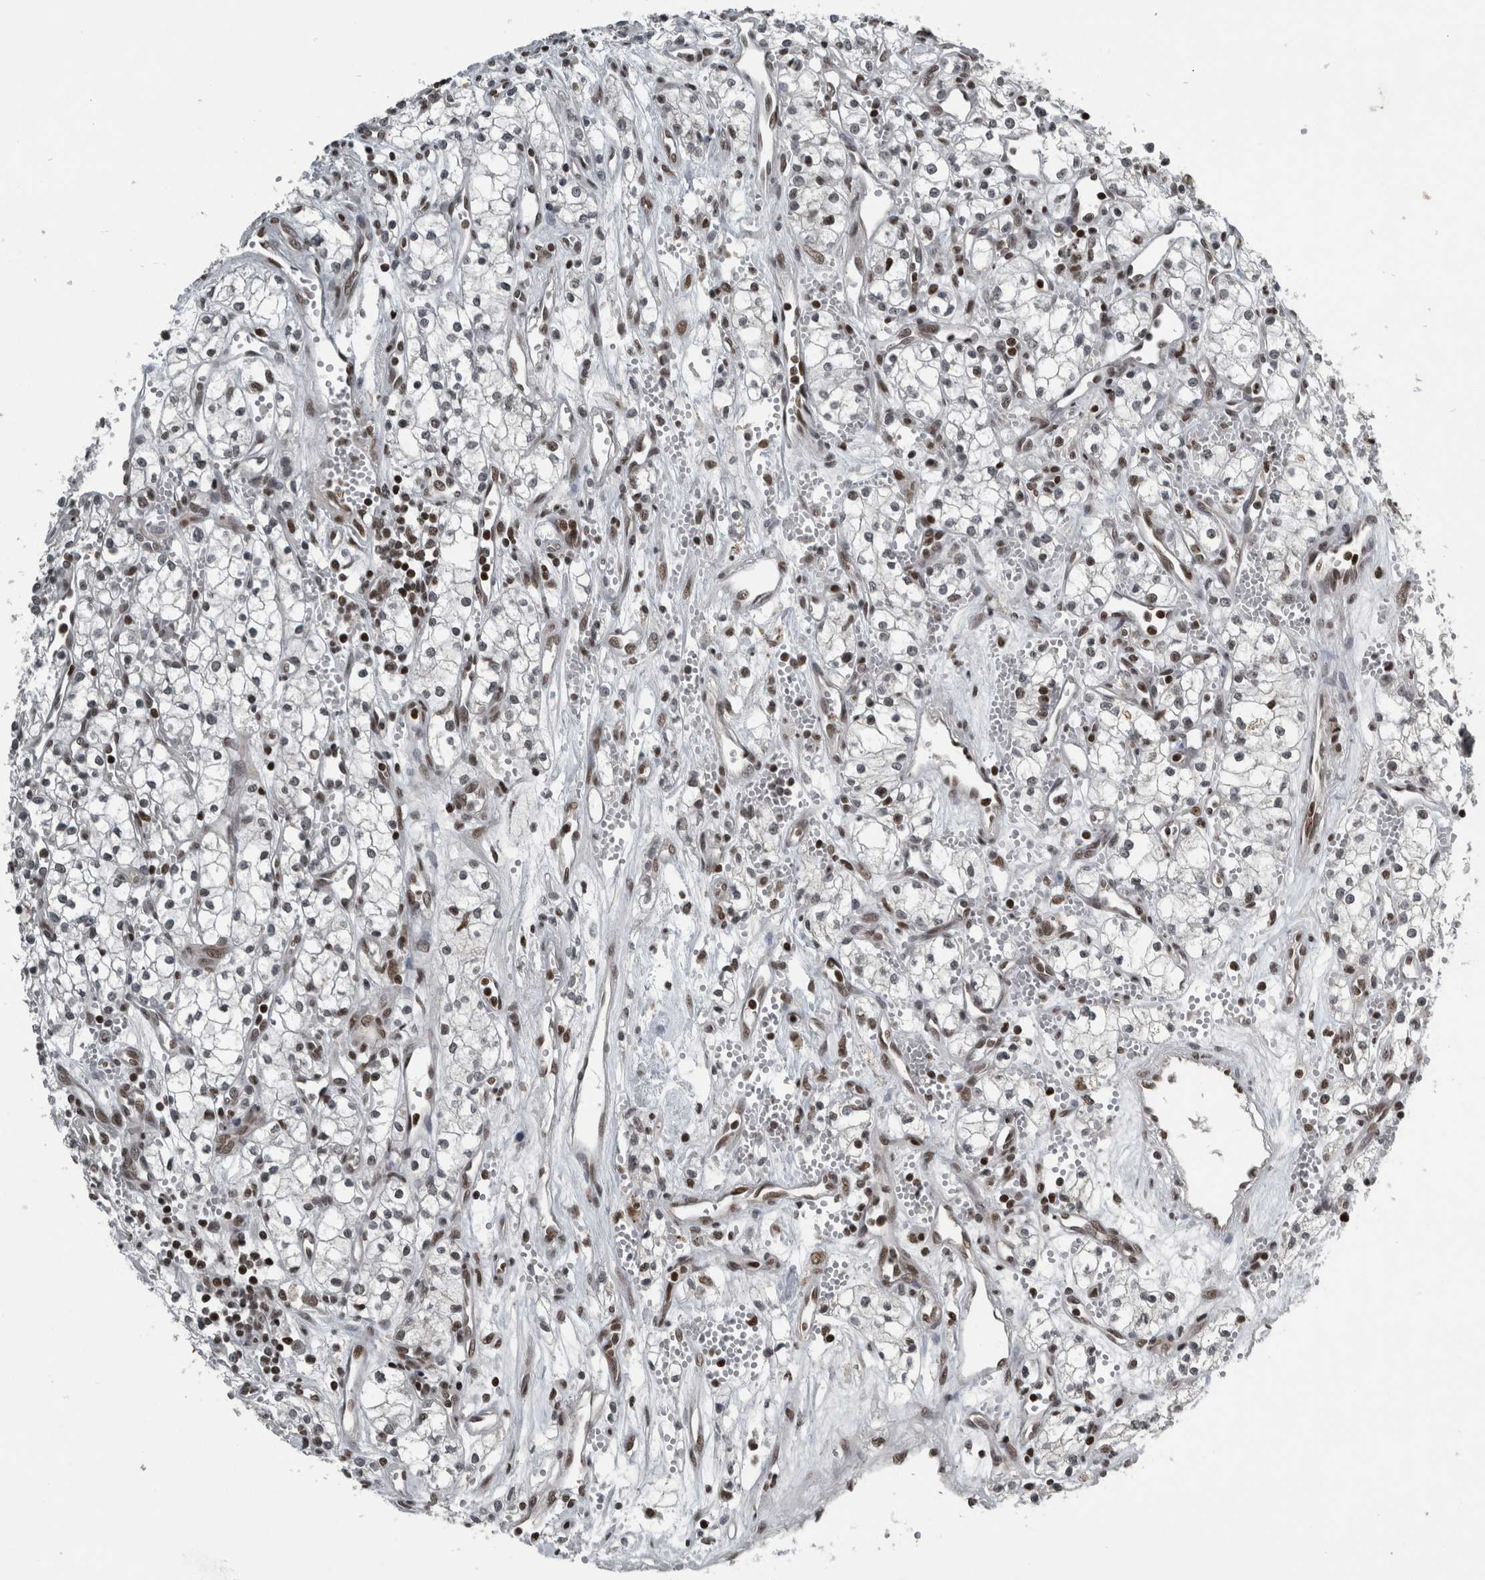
{"staining": {"intensity": "moderate", "quantity": "25%-75%", "location": "nuclear"}, "tissue": "renal cancer", "cell_type": "Tumor cells", "image_type": "cancer", "snomed": [{"axis": "morphology", "description": "Adenocarcinoma, NOS"}, {"axis": "topography", "description": "Kidney"}], "caption": "Renal cancer (adenocarcinoma) was stained to show a protein in brown. There is medium levels of moderate nuclear staining in about 25%-75% of tumor cells.", "gene": "UNC50", "patient": {"sex": "male", "age": 59}}